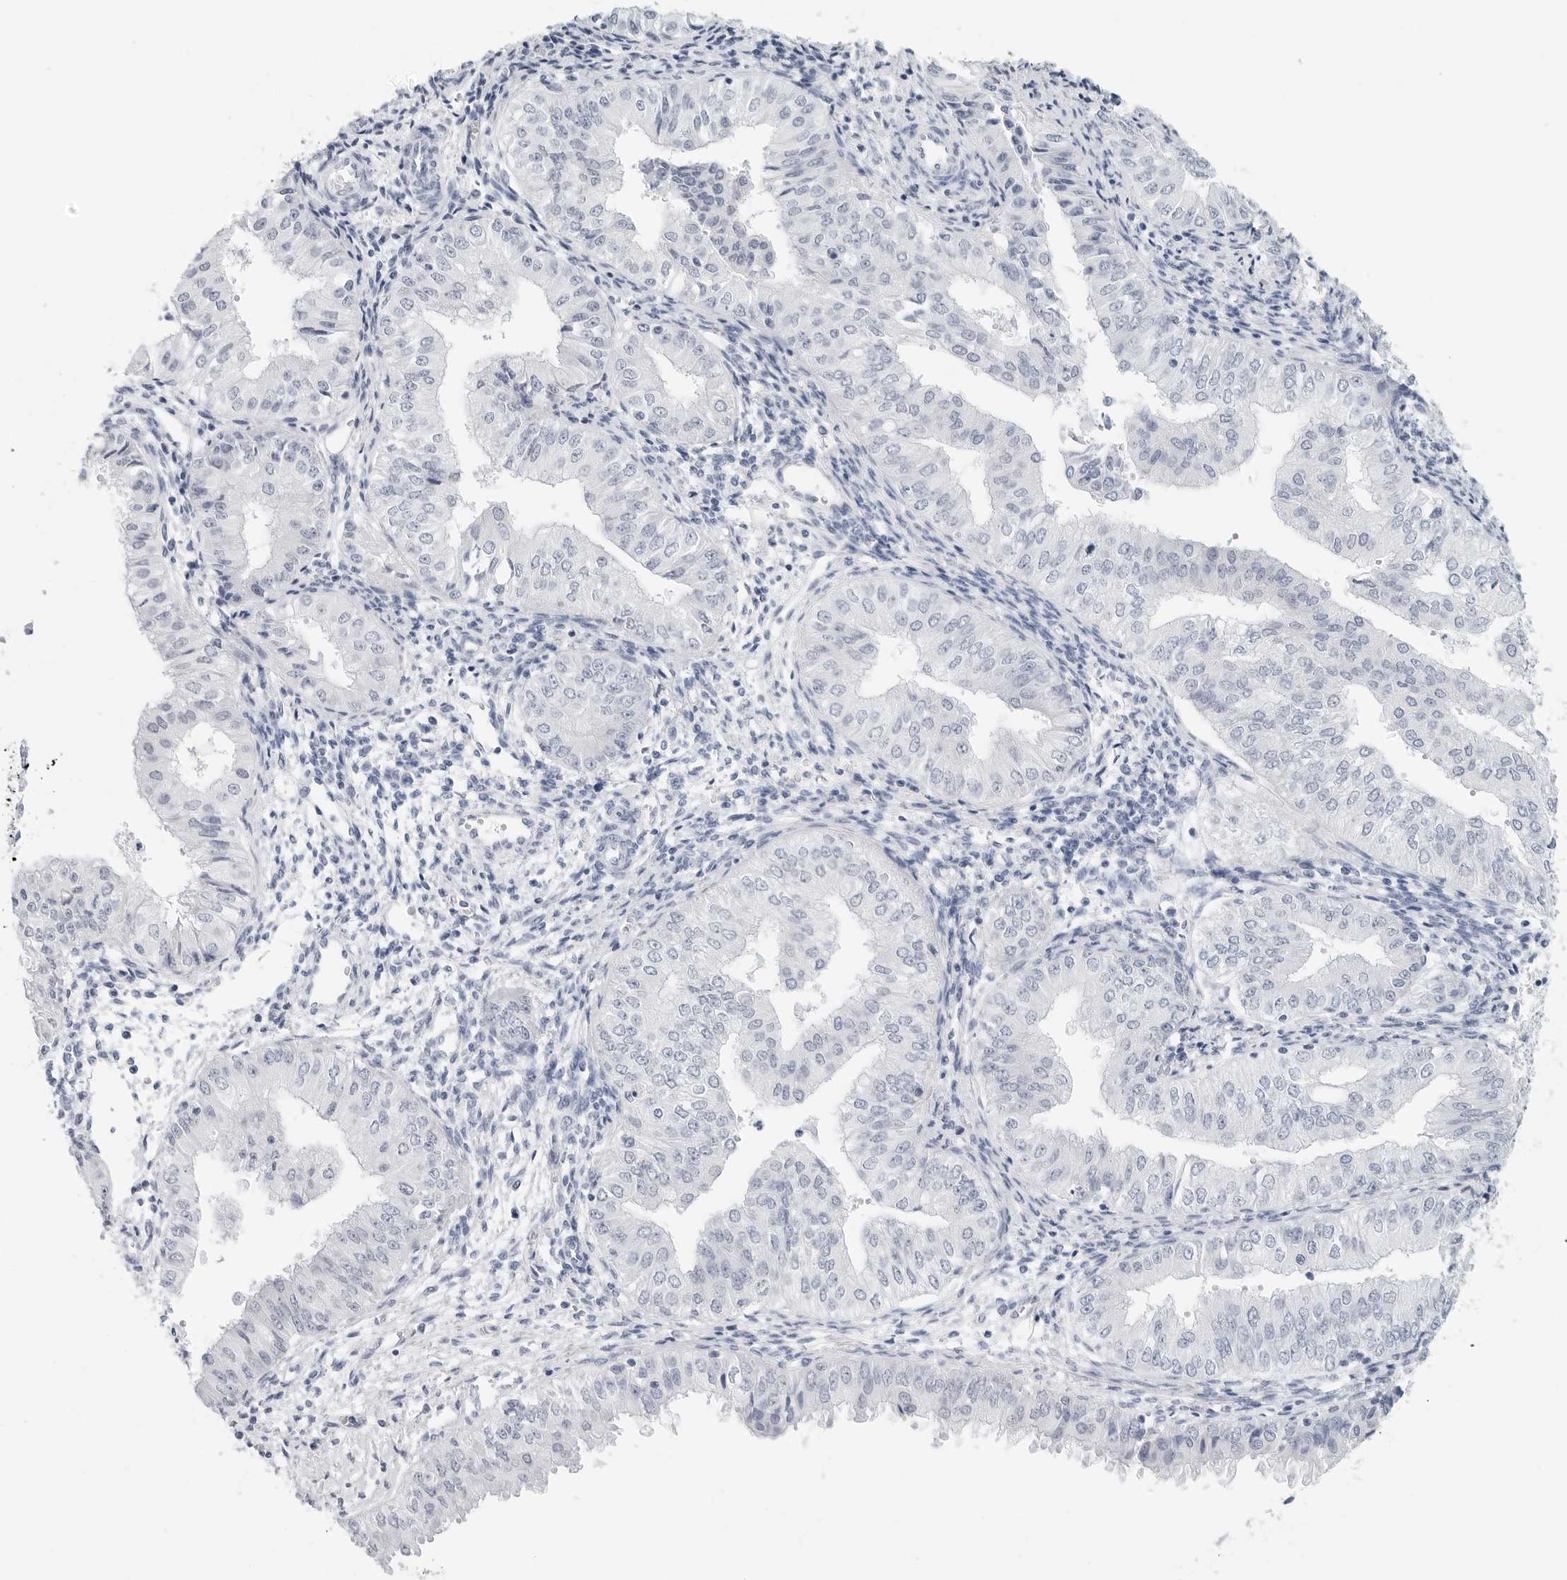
{"staining": {"intensity": "negative", "quantity": "none", "location": "none"}, "tissue": "endometrial cancer", "cell_type": "Tumor cells", "image_type": "cancer", "snomed": [{"axis": "morphology", "description": "Normal tissue, NOS"}, {"axis": "morphology", "description": "Adenocarcinoma, NOS"}, {"axis": "topography", "description": "Endometrium"}], "caption": "This is an immunohistochemistry (IHC) micrograph of endometrial cancer. There is no expression in tumor cells.", "gene": "SLC19A1", "patient": {"sex": "female", "age": 53}}